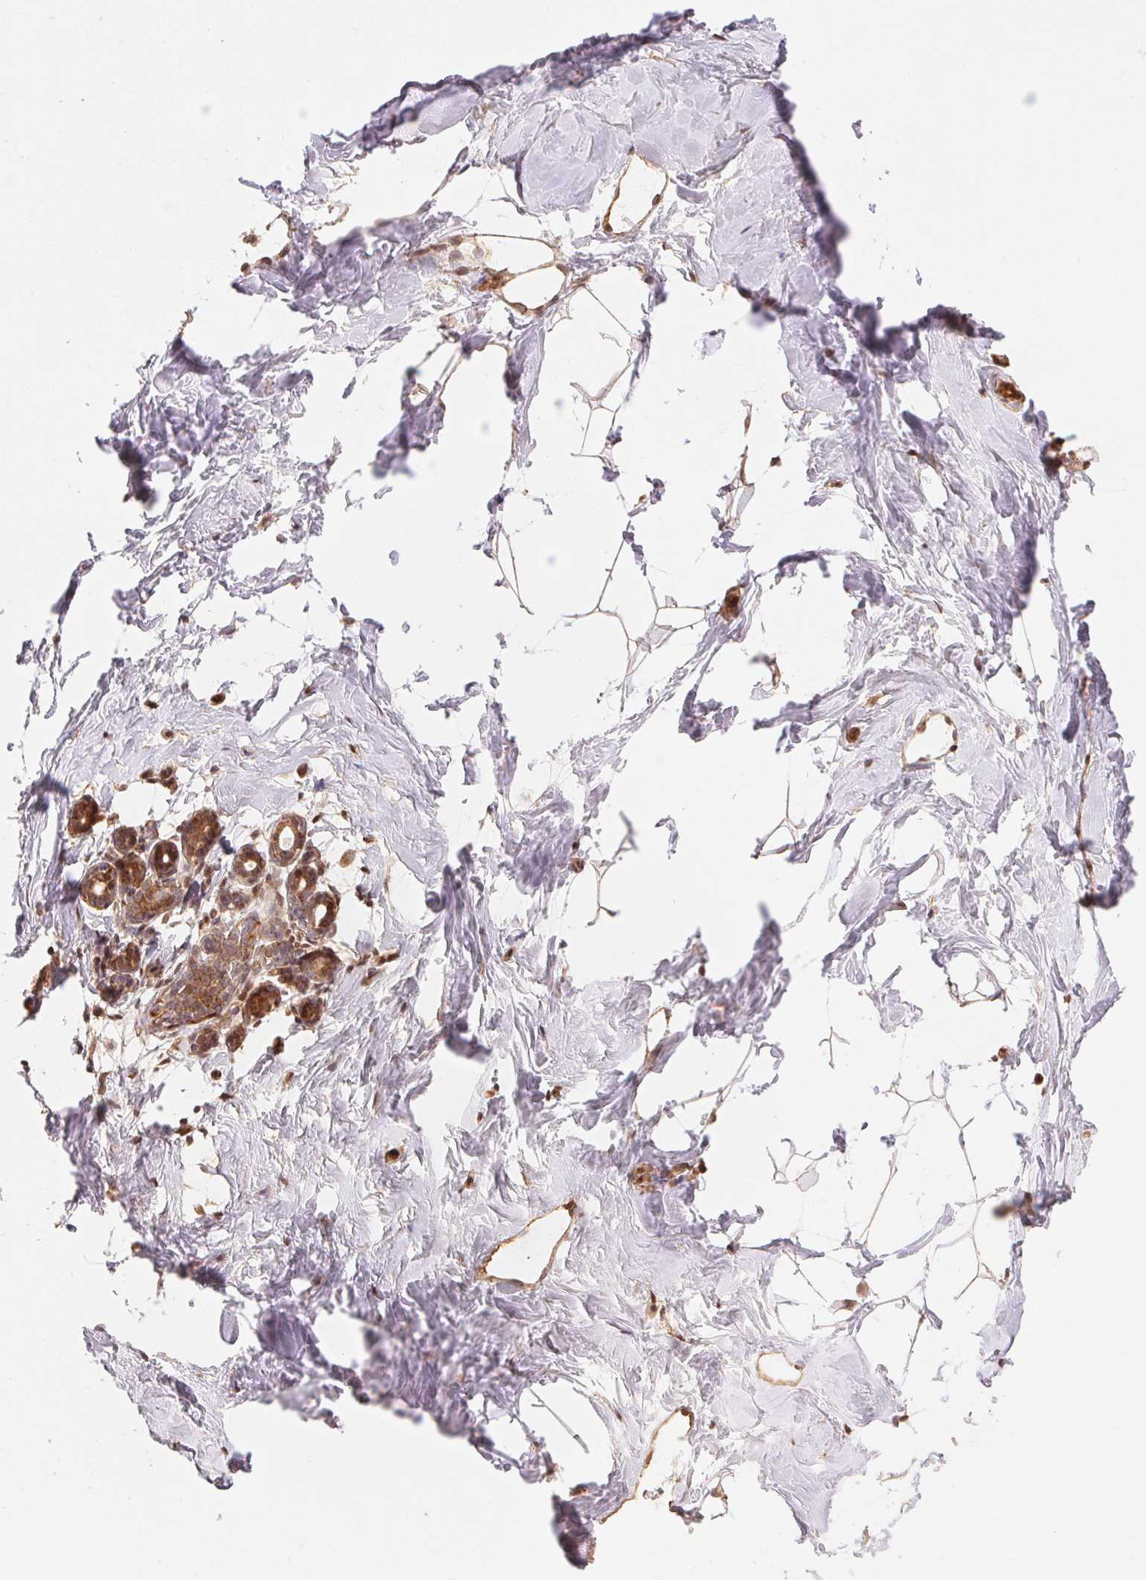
{"staining": {"intensity": "moderate", "quantity": "25%-75%", "location": "cytoplasmic/membranous"}, "tissue": "breast", "cell_type": "Adipocytes", "image_type": "normal", "snomed": [{"axis": "morphology", "description": "Normal tissue, NOS"}, {"axis": "topography", "description": "Breast"}], "caption": "DAB (3,3'-diaminobenzidine) immunohistochemical staining of benign breast exhibits moderate cytoplasmic/membranous protein staining in approximately 25%-75% of adipocytes. (DAB (3,3'-diaminobenzidine) IHC, brown staining for protein, blue staining for nuclei).", "gene": "TNIP2", "patient": {"sex": "female", "age": 32}}